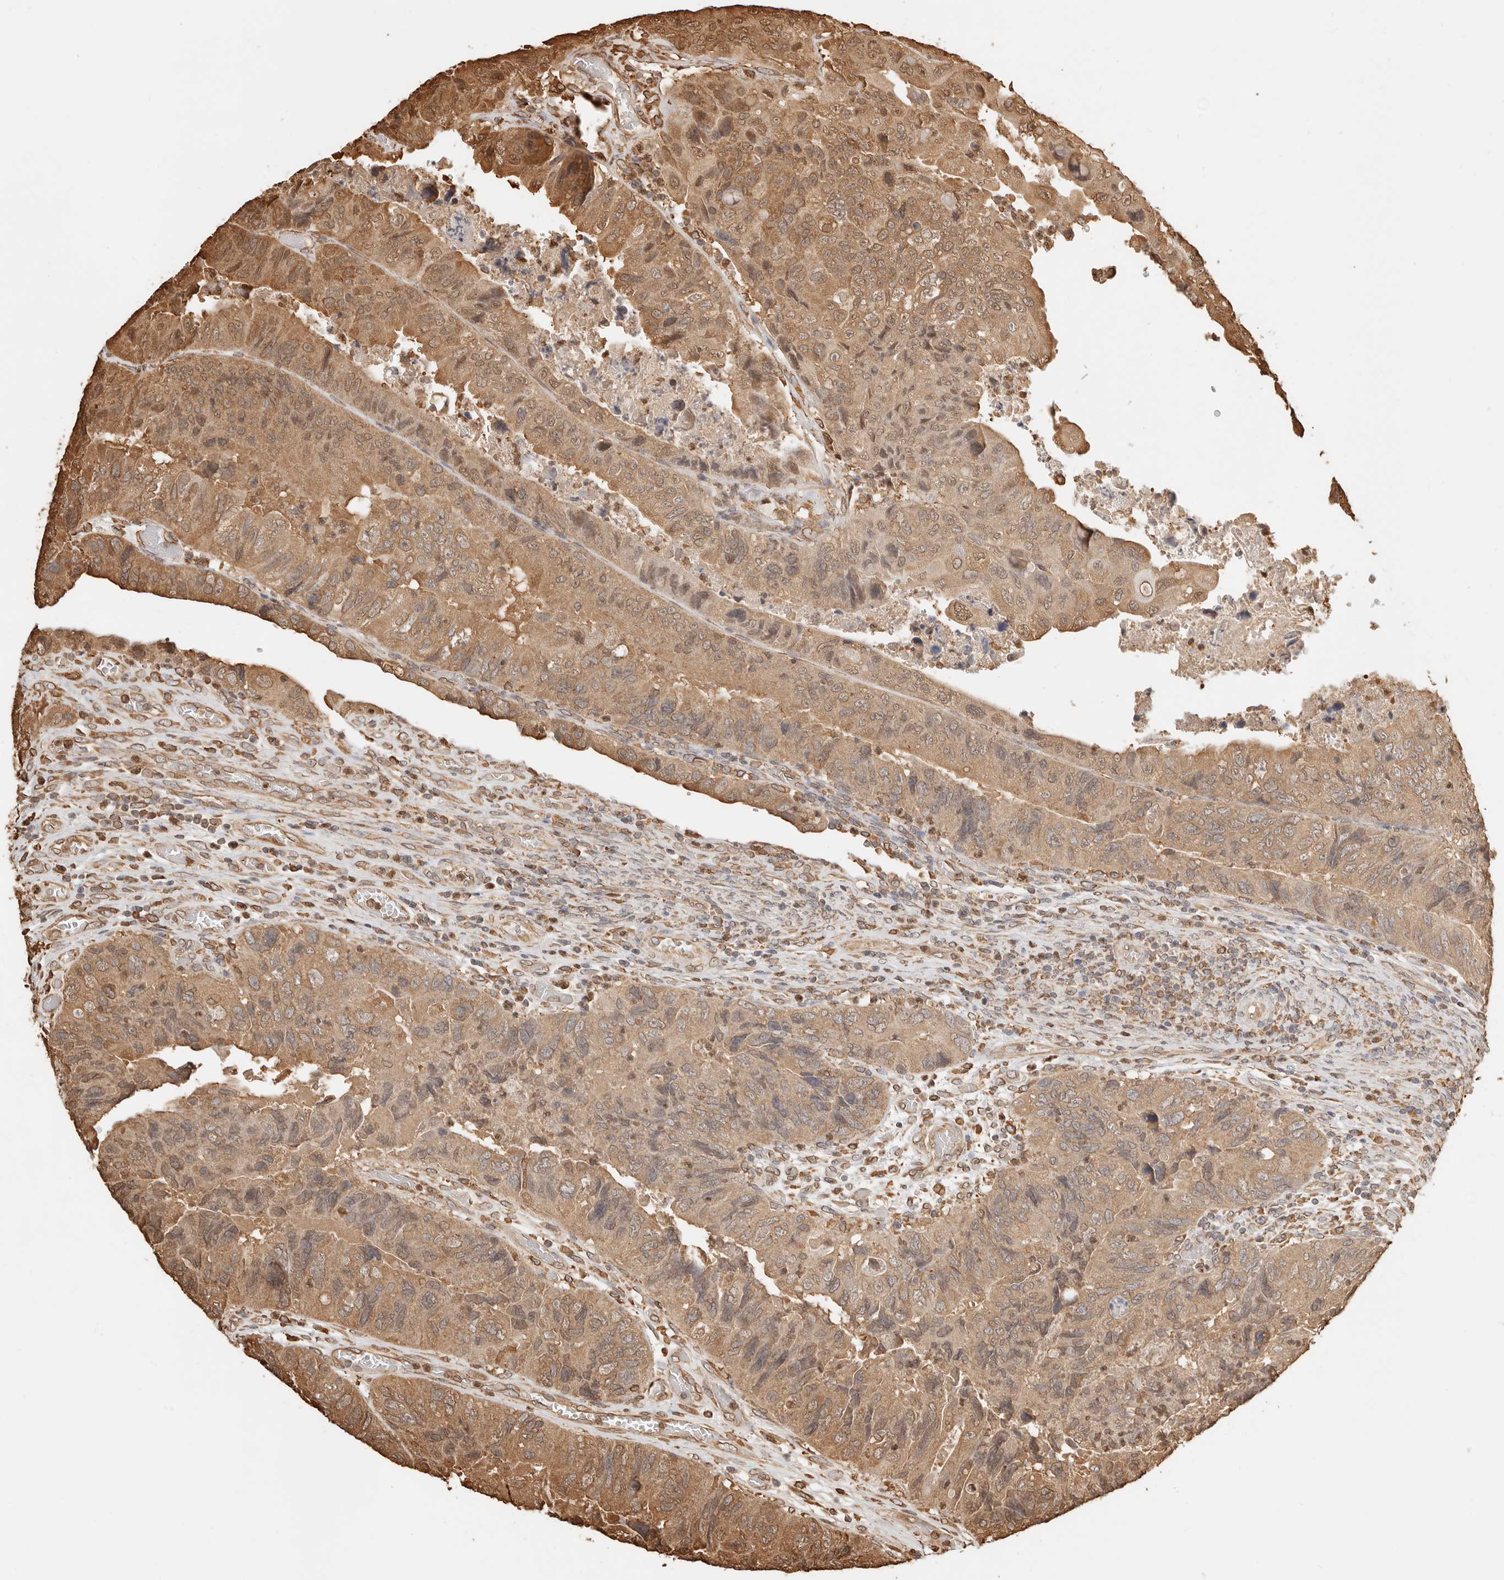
{"staining": {"intensity": "moderate", "quantity": ">75%", "location": "cytoplasmic/membranous"}, "tissue": "colorectal cancer", "cell_type": "Tumor cells", "image_type": "cancer", "snomed": [{"axis": "morphology", "description": "Adenocarcinoma, NOS"}, {"axis": "topography", "description": "Rectum"}], "caption": "Human colorectal cancer stained for a protein (brown) reveals moderate cytoplasmic/membranous positive staining in approximately >75% of tumor cells.", "gene": "ARHGEF10L", "patient": {"sex": "male", "age": 63}}